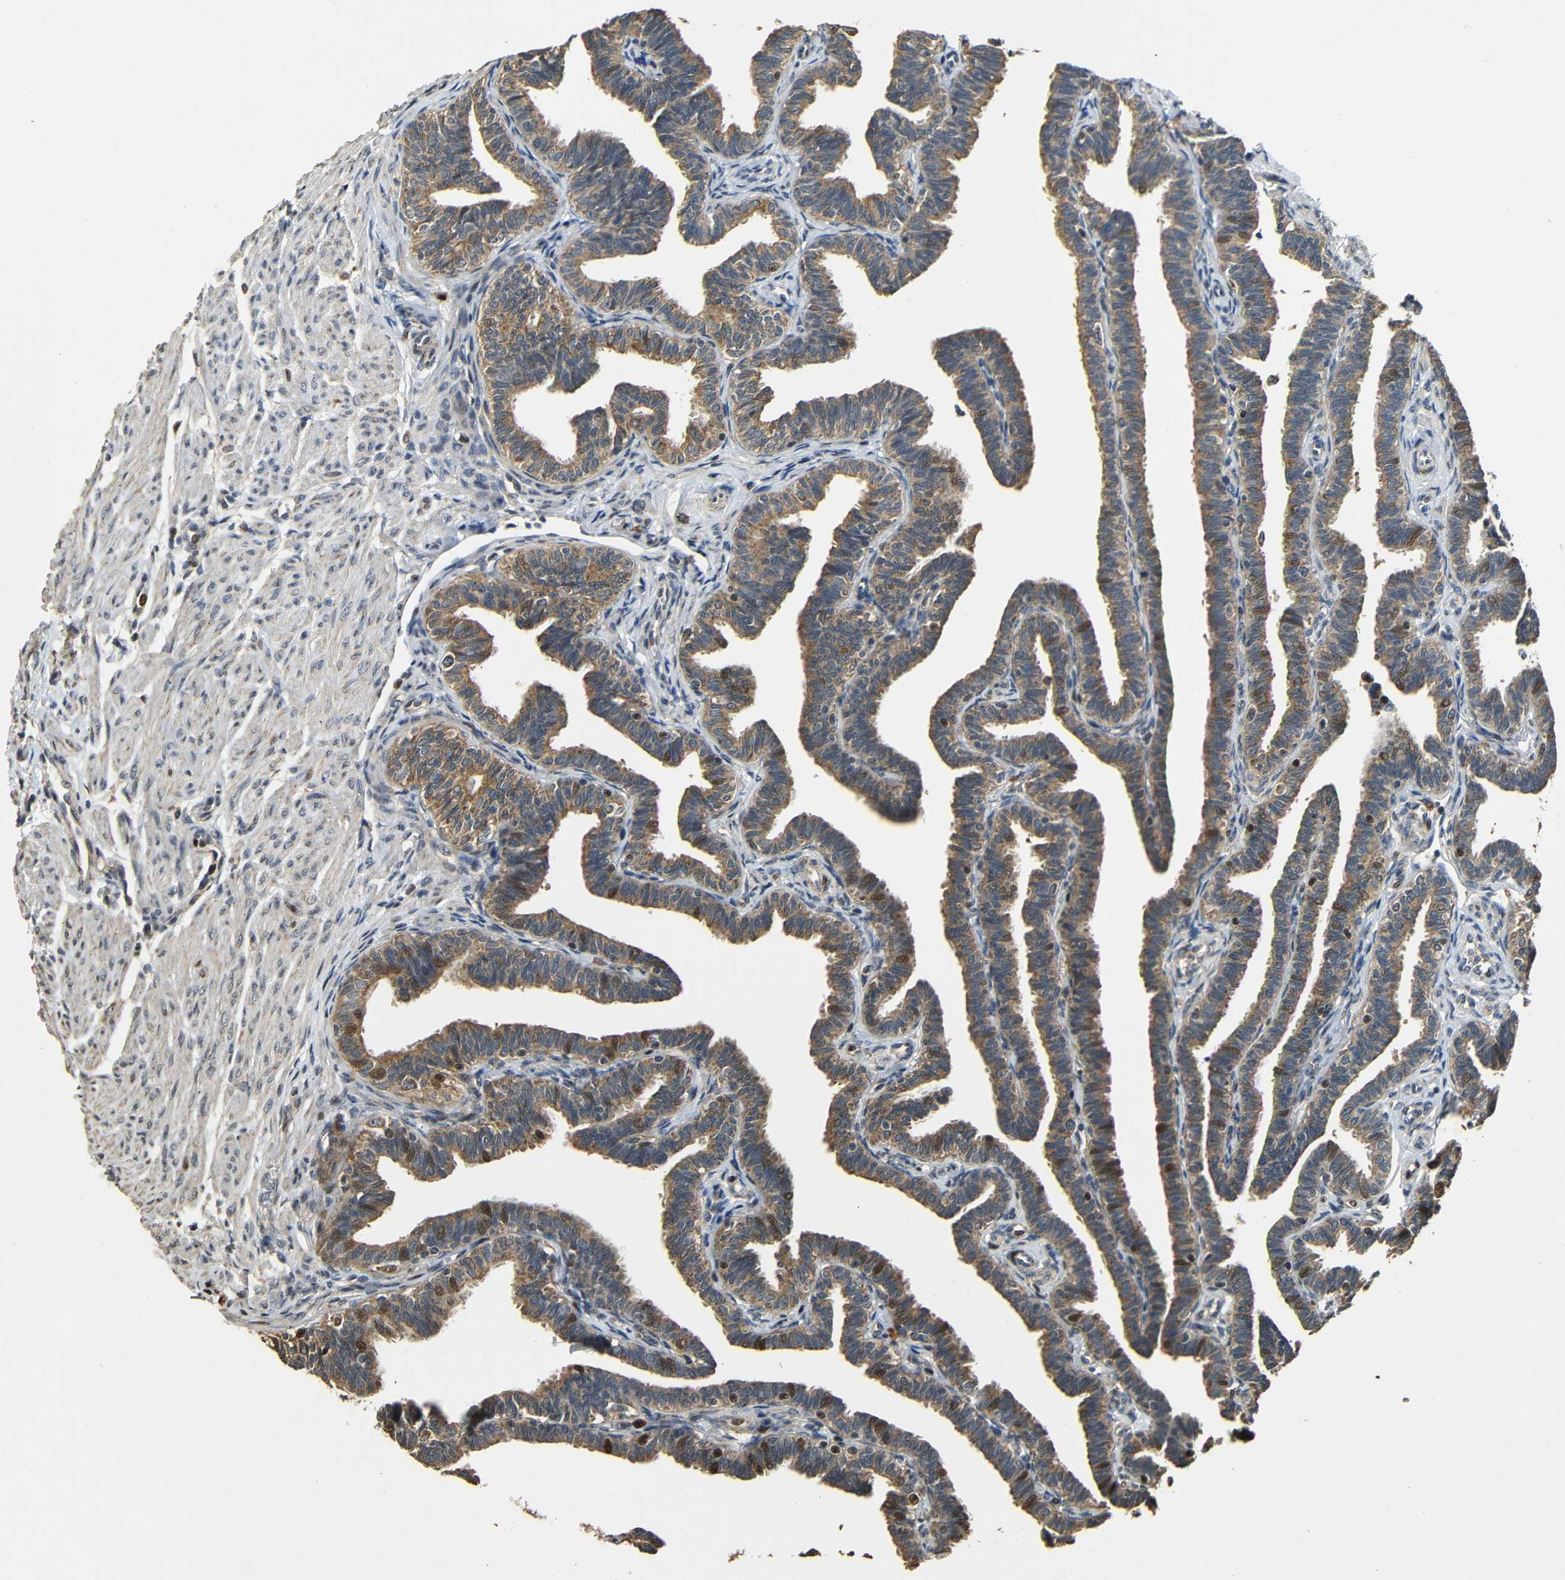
{"staining": {"intensity": "moderate", "quantity": ">75%", "location": "cytoplasmic/membranous,nuclear"}, "tissue": "fallopian tube", "cell_type": "Glandular cells", "image_type": "normal", "snomed": [{"axis": "morphology", "description": "Normal tissue, NOS"}, {"axis": "topography", "description": "Fallopian tube"}, {"axis": "topography", "description": "Ovary"}], "caption": "Moderate cytoplasmic/membranous,nuclear staining is present in approximately >75% of glandular cells in unremarkable fallopian tube. Immunohistochemistry stains the protein in brown and the nuclei are stained blue.", "gene": "KAZALD1", "patient": {"sex": "female", "age": 23}}